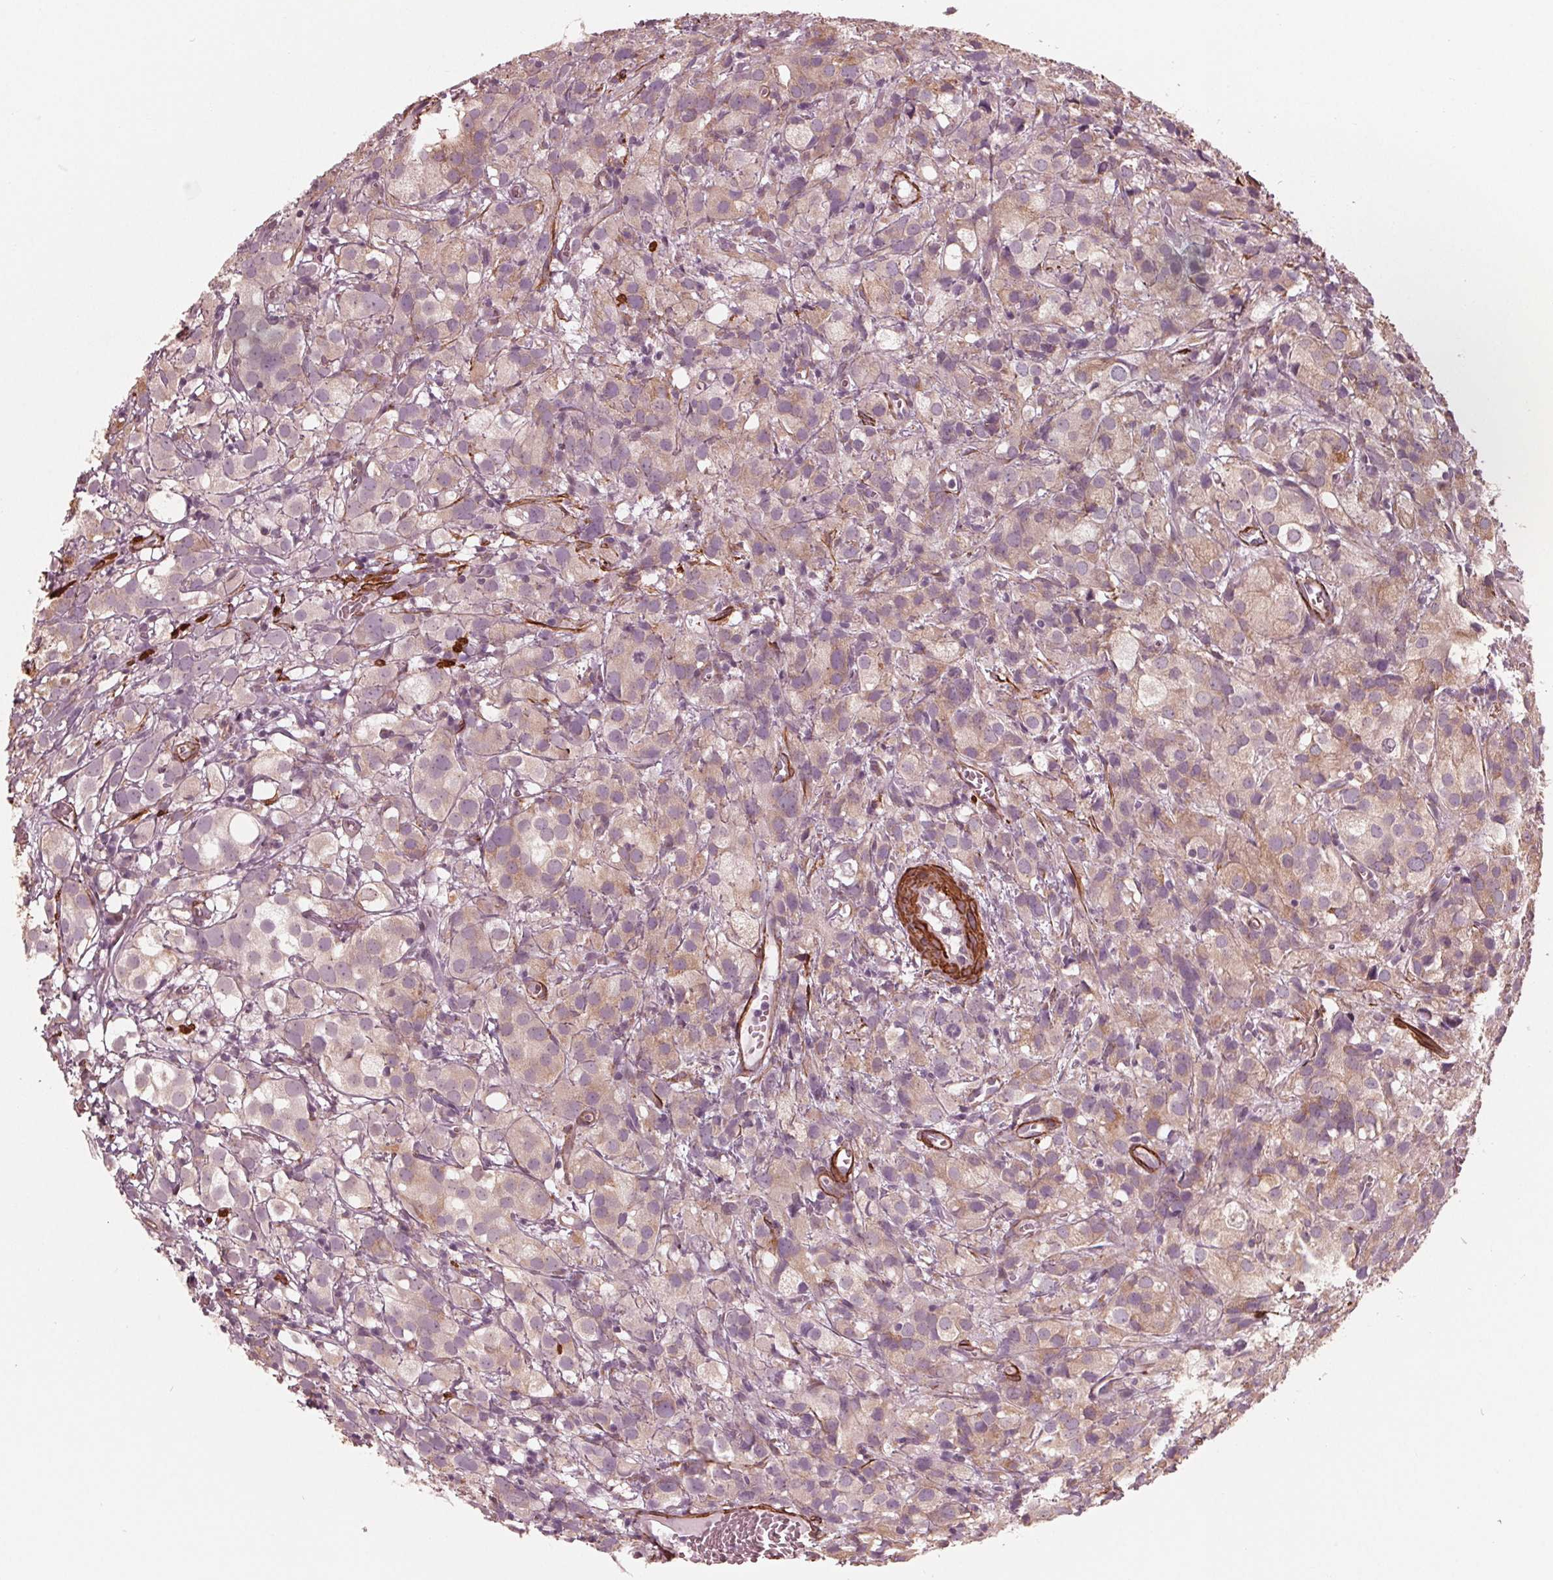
{"staining": {"intensity": "weak", "quantity": "25%-75%", "location": "cytoplasmic/membranous"}, "tissue": "prostate cancer", "cell_type": "Tumor cells", "image_type": "cancer", "snomed": [{"axis": "morphology", "description": "Adenocarcinoma, High grade"}, {"axis": "topography", "description": "Prostate"}], "caption": "A brown stain highlights weak cytoplasmic/membranous staining of a protein in human high-grade adenocarcinoma (prostate) tumor cells.", "gene": "MIER3", "patient": {"sex": "male", "age": 86}}